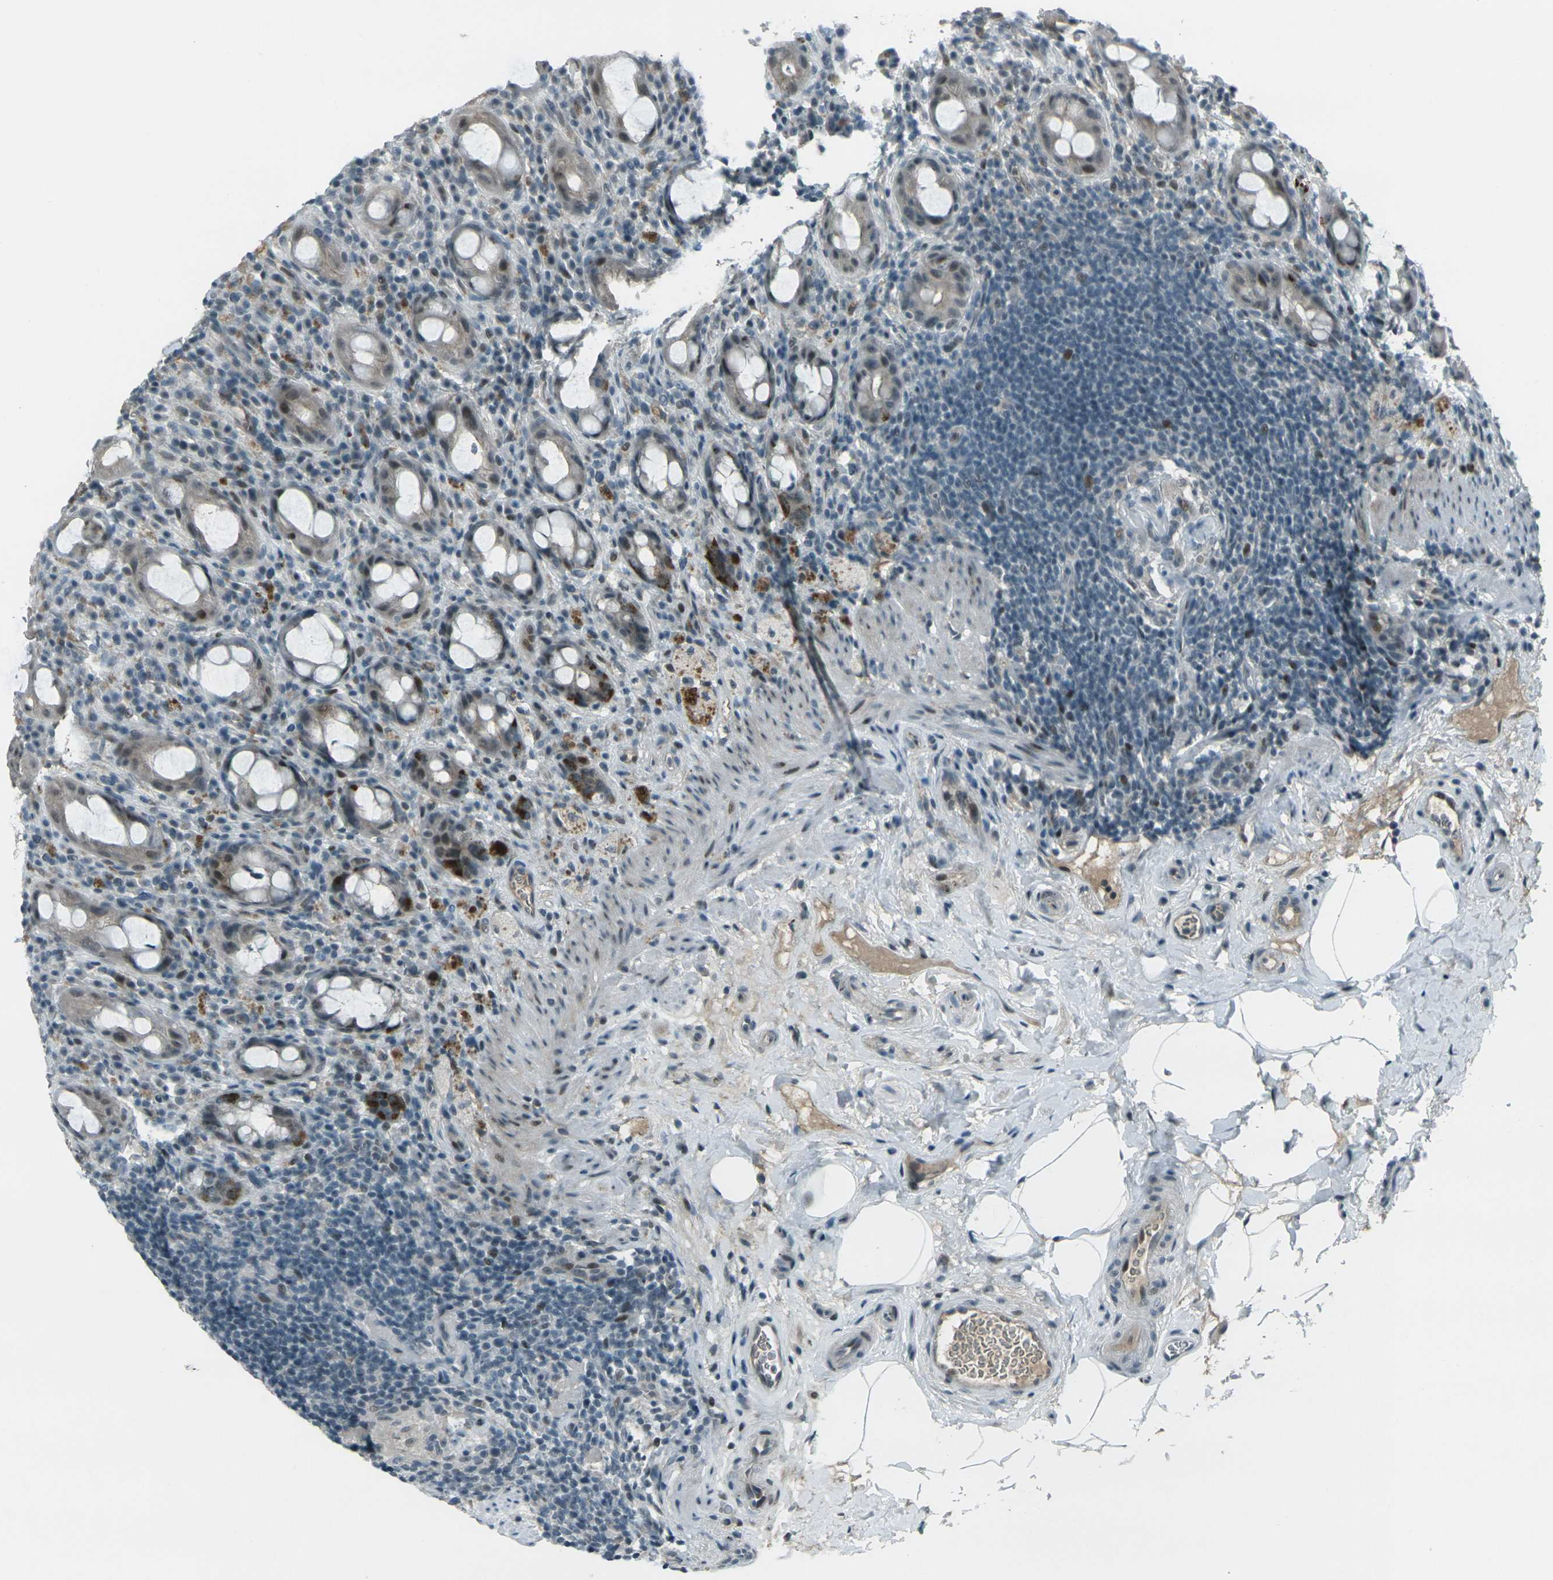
{"staining": {"intensity": "moderate", "quantity": "<25%", "location": "cytoplasmic/membranous,nuclear"}, "tissue": "rectum", "cell_type": "Glandular cells", "image_type": "normal", "snomed": [{"axis": "morphology", "description": "Normal tissue, NOS"}, {"axis": "topography", "description": "Rectum"}], "caption": "Brown immunohistochemical staining in normal human rectum shows moderate cytoplasmic/membranous,nuclear staining in about <25% of glandular cells.", "gene": "GPR19", "patient": {"sex": "male", "age": 44}}